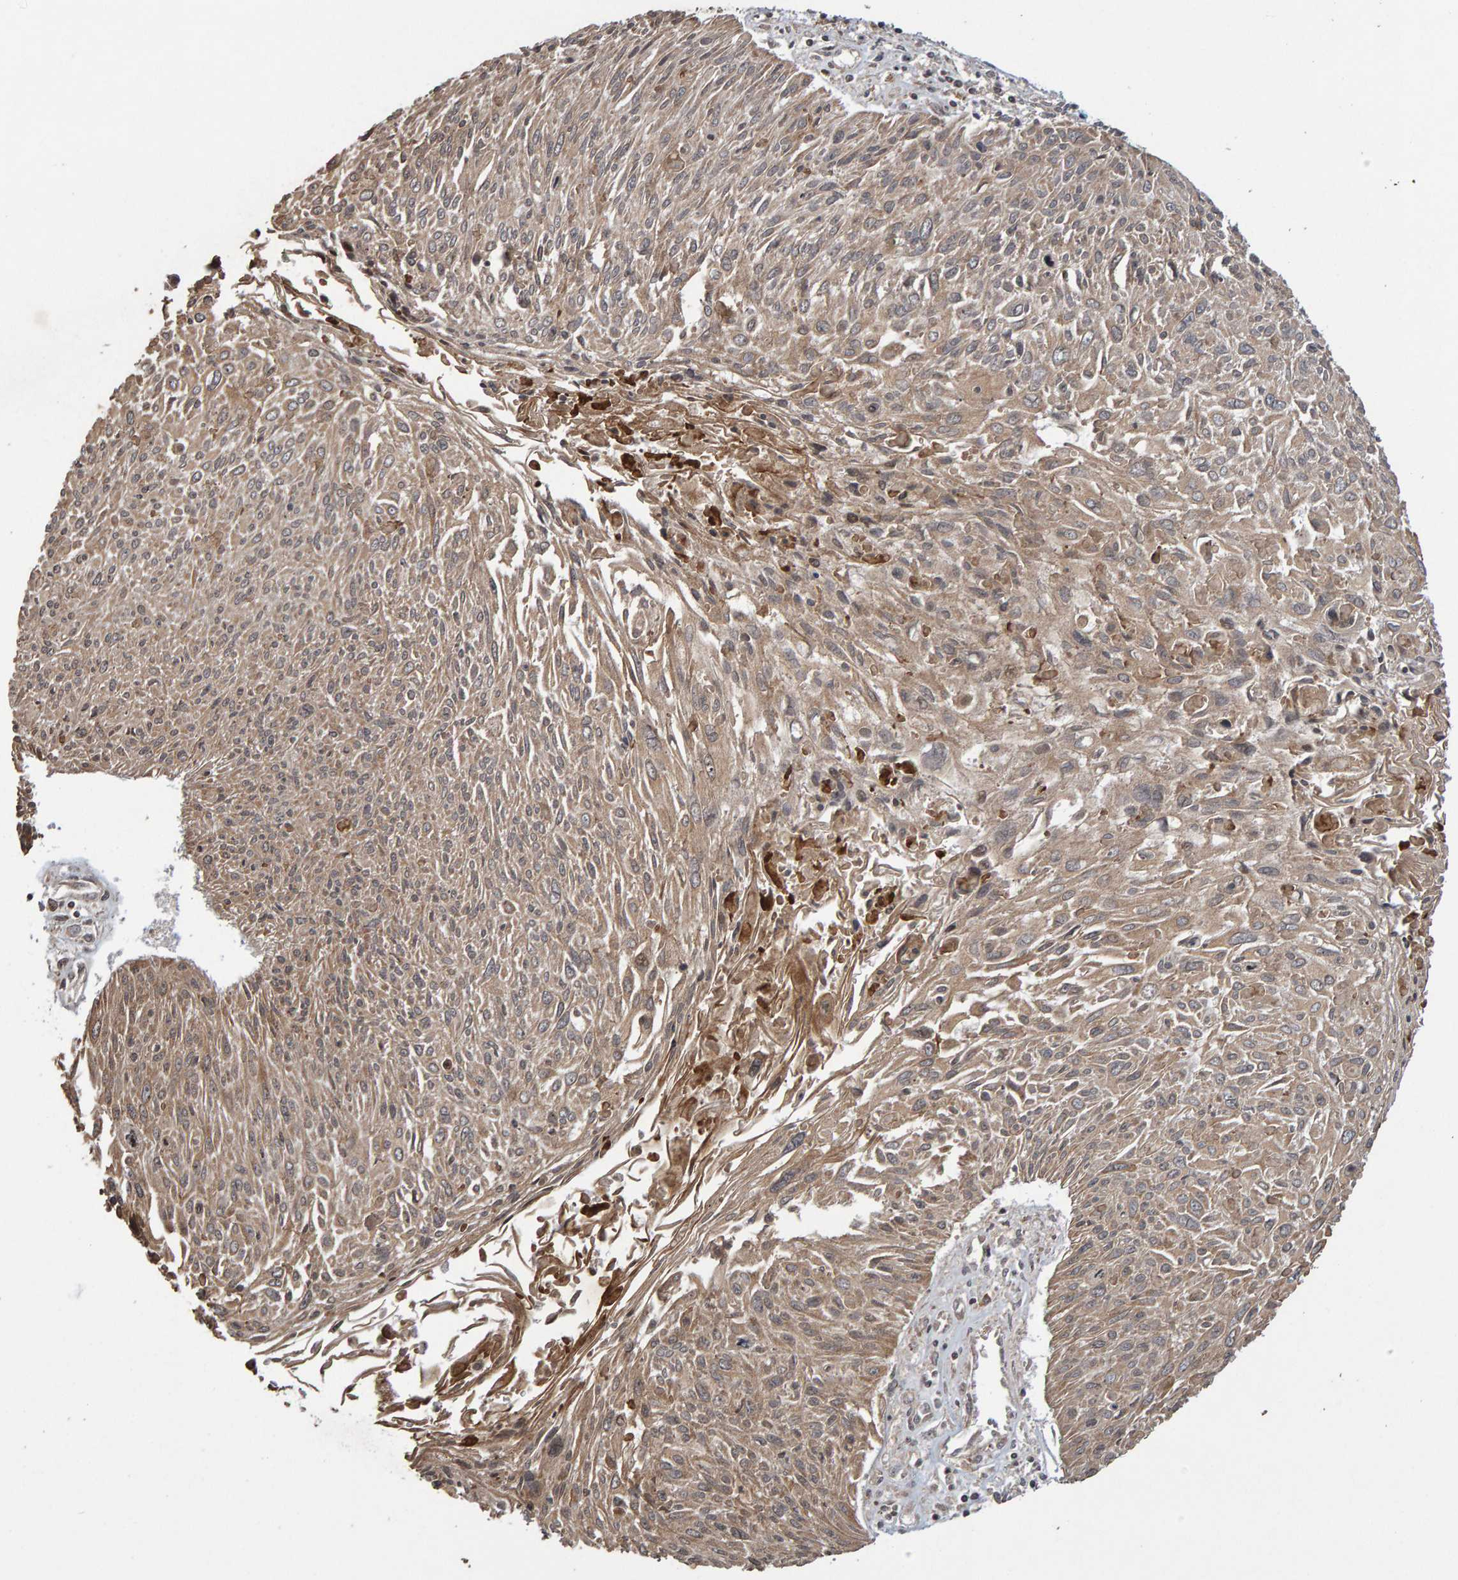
{"staining": {"intensity": "weak", "quantity": ">75%", "location": "cytoplasmic/membranous"}, "tissue": "cervical cancer", "cell_type": "Tumor cells", "image_type": "cancer", "snomed": [{"axis": "morphology", "description": "Squamous cell carcinoma, NOS"}, {"axis": "topography", "description": "Cervix"}], "caption": "Cervical cancer (squamous cell carcinoma) was stained to show a protein in brown. There is low levels of weak cytoplasmic/membranous expression in approximately >75% of tumor cells.", "gene": "GAB2", "patient": {"sex": "female", "age": 51}}